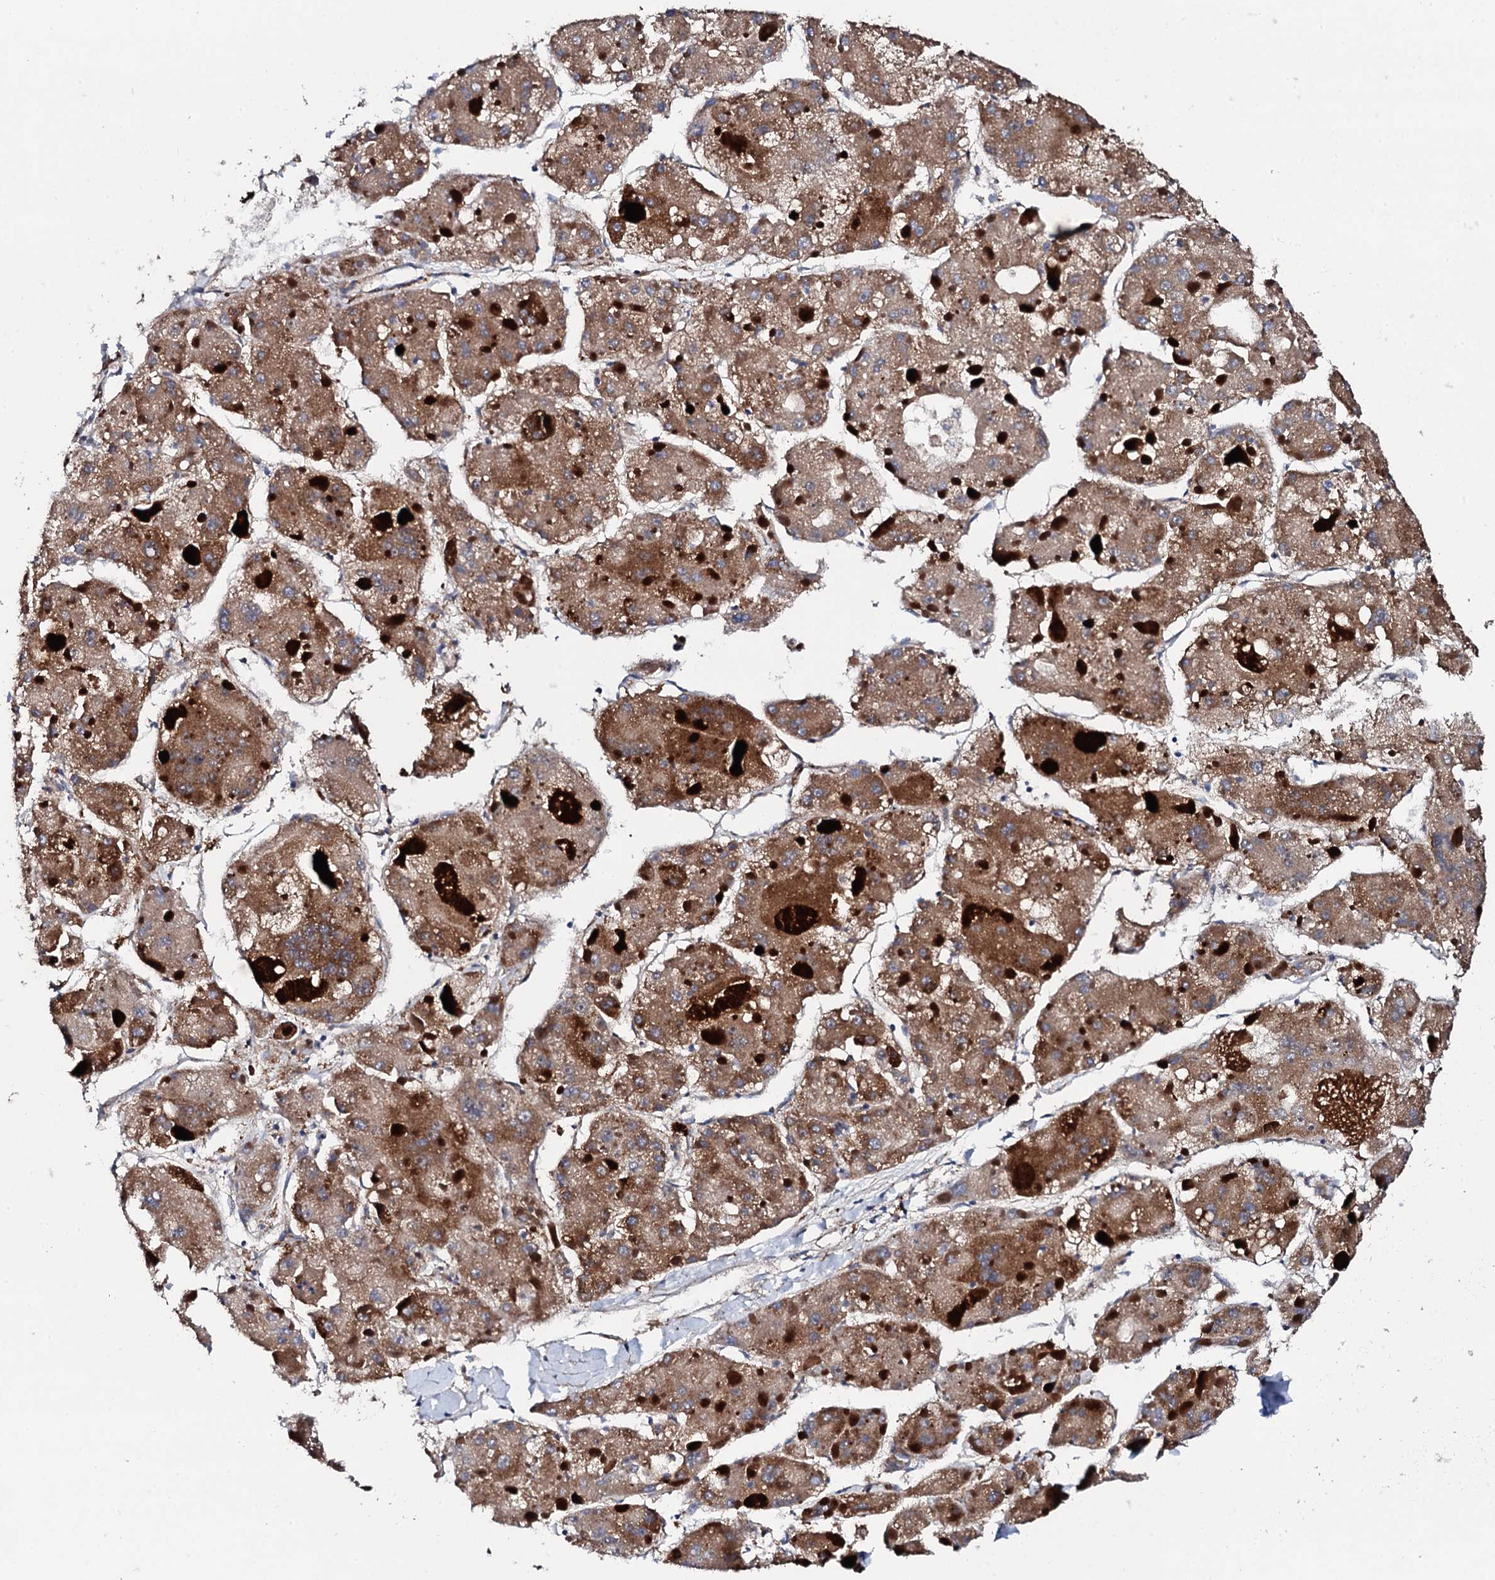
{"staining": {"intensity": "moderate", "quantity": ">75%", "location": "cytoplasmic/membranous"}, "tissue": "liver cancer", "cell_type": "Tumor cells", "image_type": "cancer", "snomed": [{"axis": "morphology", "description": "Carcinoma, Hepatocellular, NOS"}, {"axis": "topography", "description": "Liver"}], "caption": "This histopathology image reveals immunohistochemistry (IHC) staining of liver cancer (hepatocellular carcinoma), with medium moderate cytoplasmic/membranous positivity in approximately >75% of tumor cells.", "gene": "LIPT2", "patient": {"sex": "female", "age": 73}}